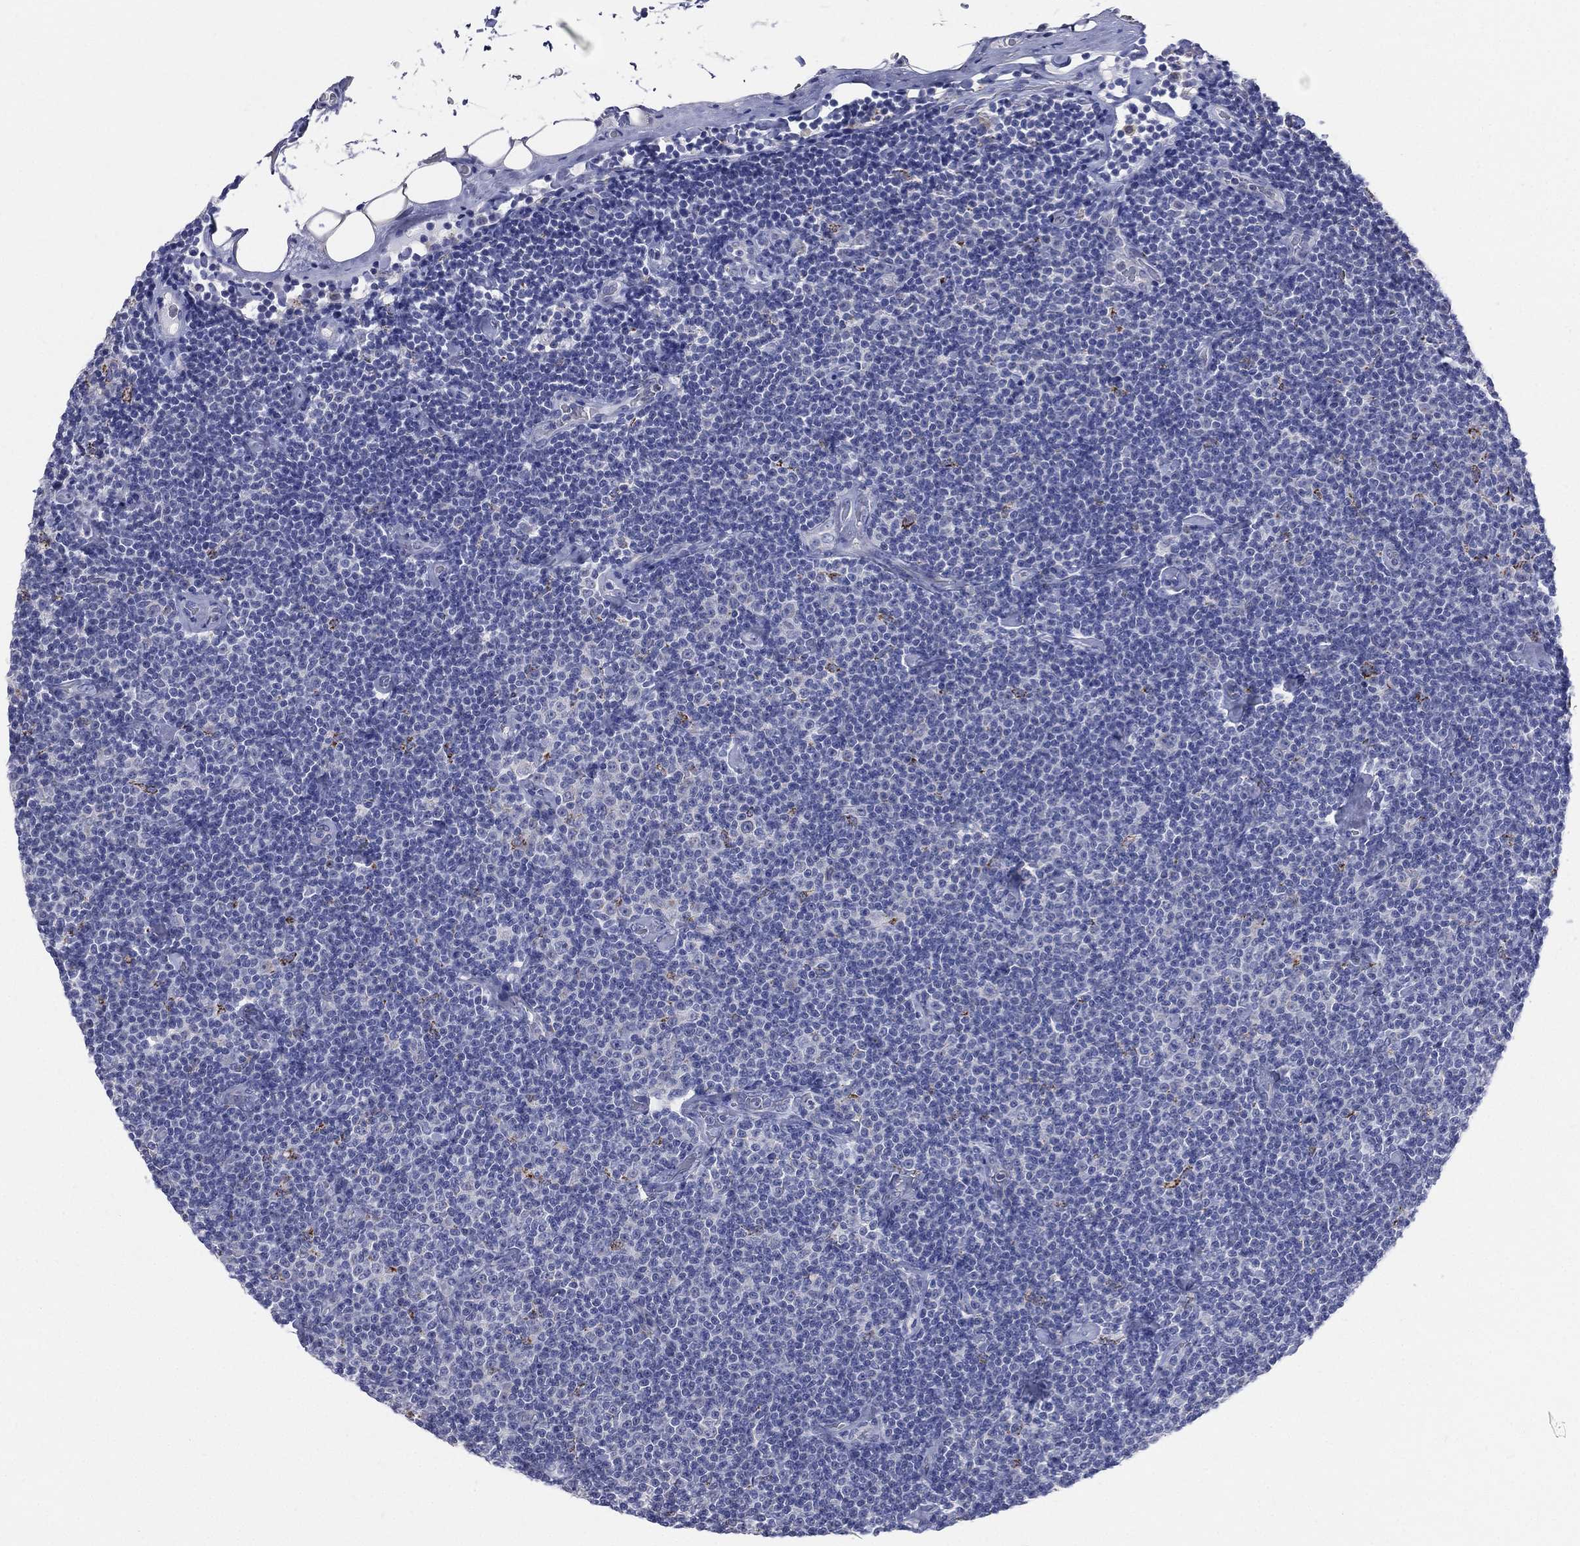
{"staining": {"intensity": "negative", "quantity": "none", "location": "none"}, "tissue": "lymphoma", "cell_type": "Tumor cells", "image_type": "cancer", "snomed": [{"axis": "morphology", "description": "Malignant lymphoma, non-Hodgkin's type, Low grade"}, {"axis": "topography", "description": "Lymph node"}], "caption": "Immunohistochemistry photomicrograph of human malignant lymphoma, non-Hodgkin's type (low-grade) stained for a protein (brown), which exhibits no expression in tumor cells.", "gene": "AKAP3", "patient": {"sex": "male", "age": 81}}